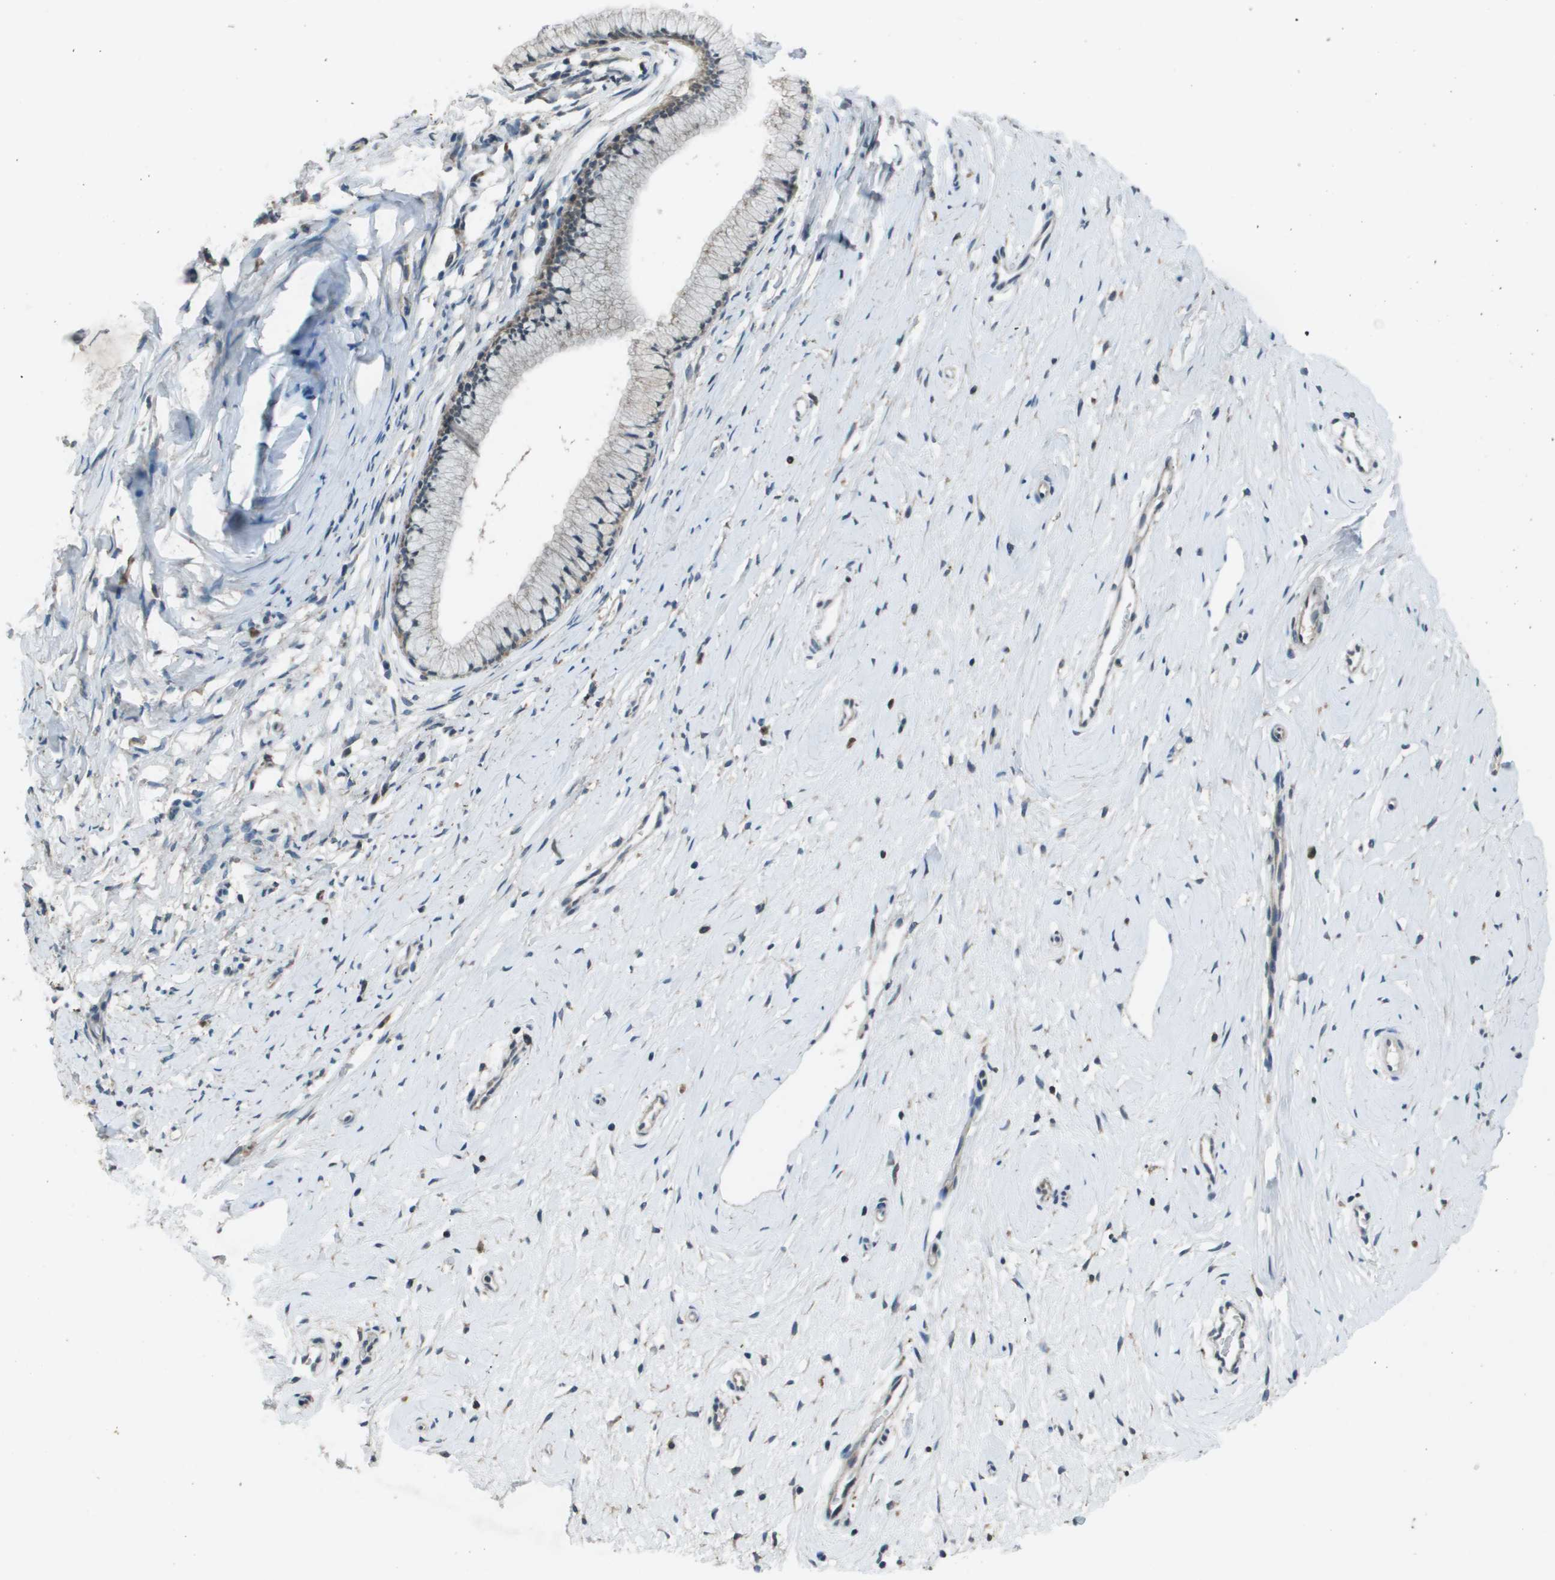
{"staining": {"intensity": "weak", "quantity": "25%-75%", "location": "cytoplasmic/membranous"}, "tissue": "cervix", "cell_type": "Glandular cells", "image_type": "normal", "snomed": [{"axis": "morphology", "description": "Normal tissue, NOS"}, {"axis": "topography", "description": "Cervix"}], "caption": "Cervix stained with immunohistochemistry (IHC) displays weak cytoplasmic/membranous positivity in approximately 25%-75% of glandular cells.", "gene": "GOSR2", "patient": {"sex": "female", "age": 39}}